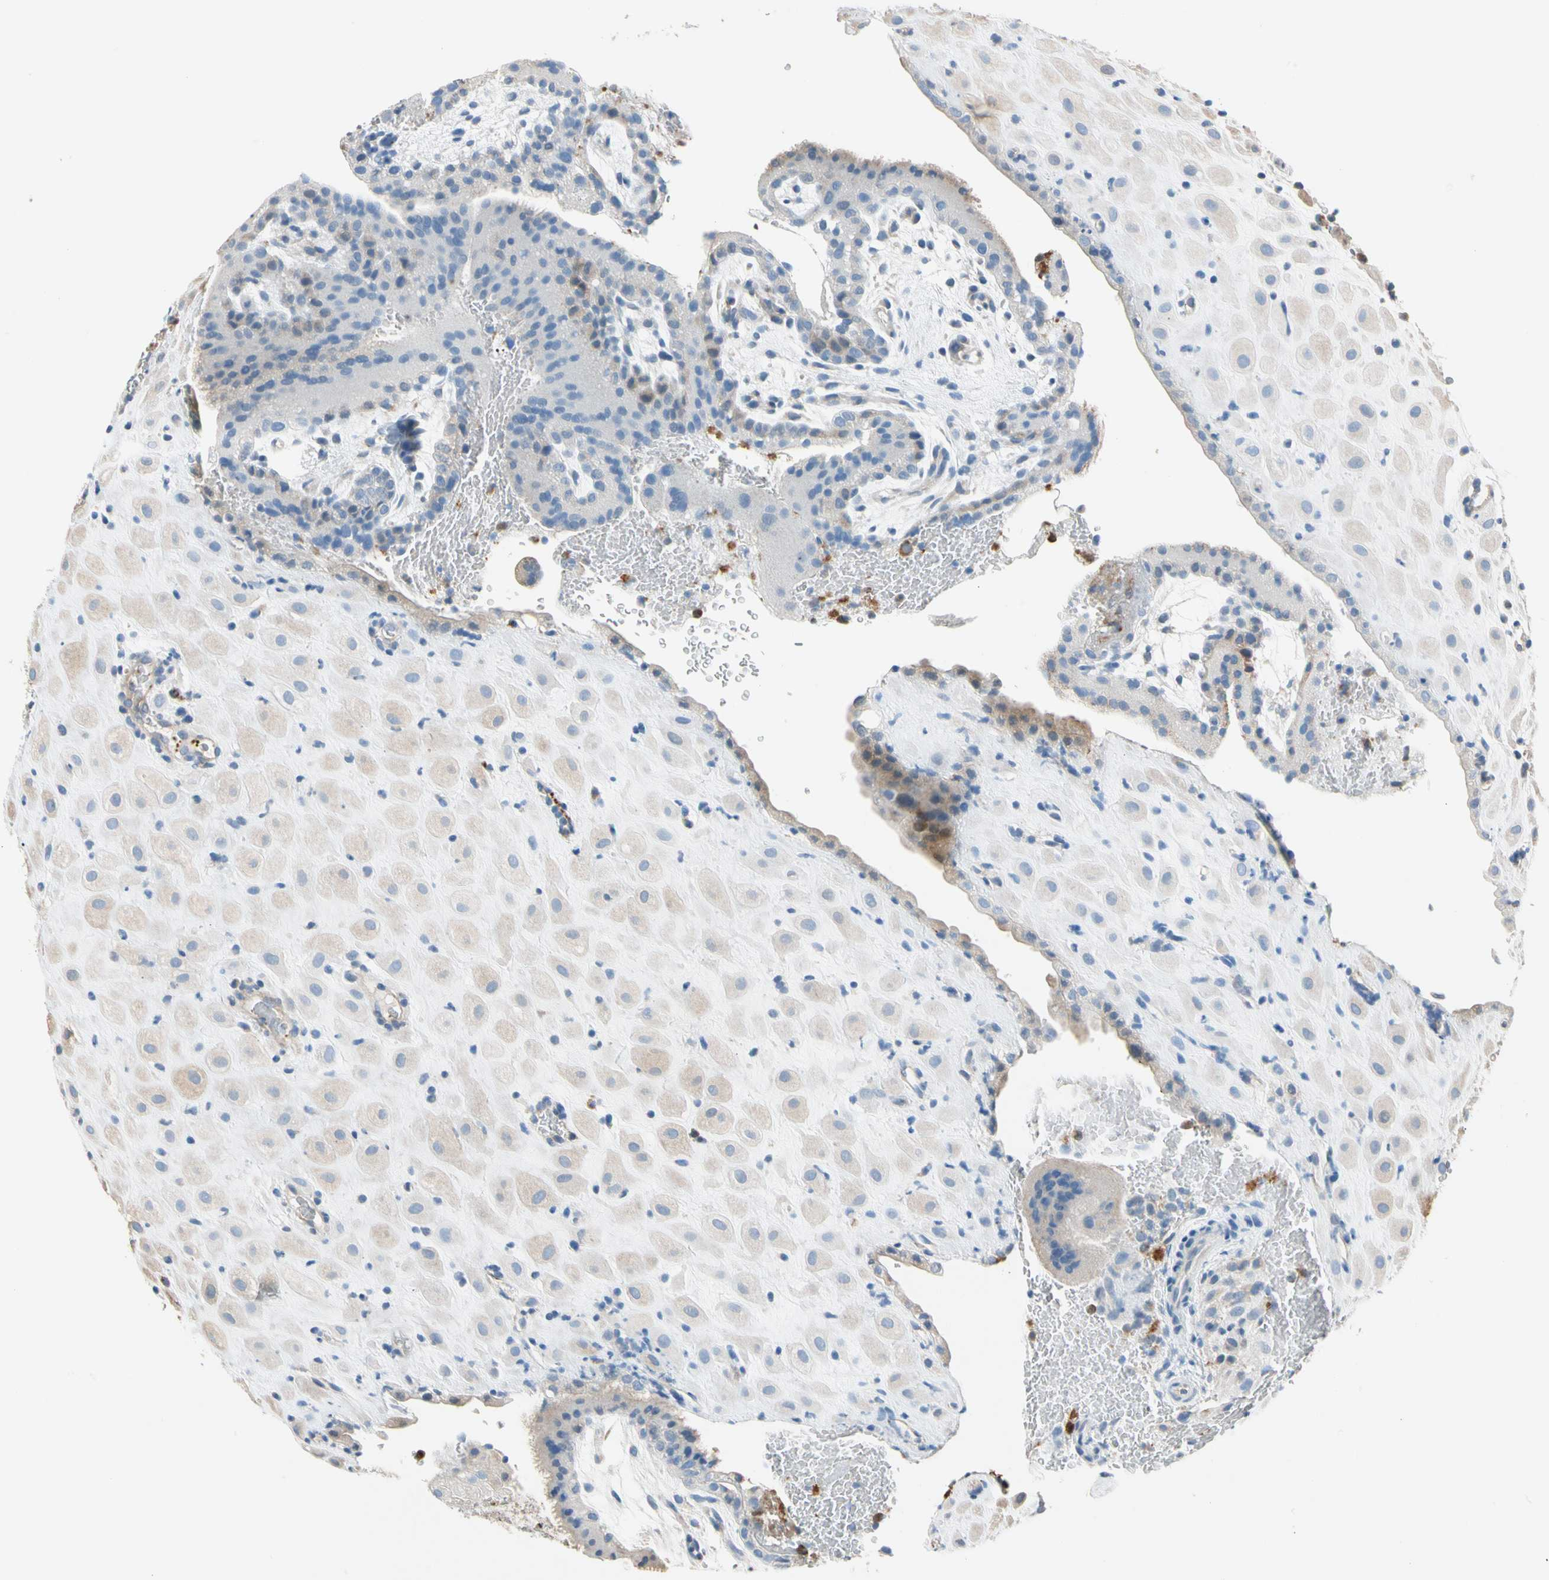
{"staining": {"intensity": "weak", "quantity": ">75%", "location": "cytoplasmic/membranous"}, "tissue": "placenta", "cell_type": "Decidual cells", "image_type": "normal", "snomed": [{"axis": "morphology", "description": "Normal tissue, NOS"}, {"axis": "topography", "description": "Placenta"}], "caption": "Human placenta stained with a brown dye shows weak cytoplasmic/membranous positive positivity in about >75% of decidual cells.", "gene": "LY6G6F", "patient": {"sex": "female", "age": 19}}